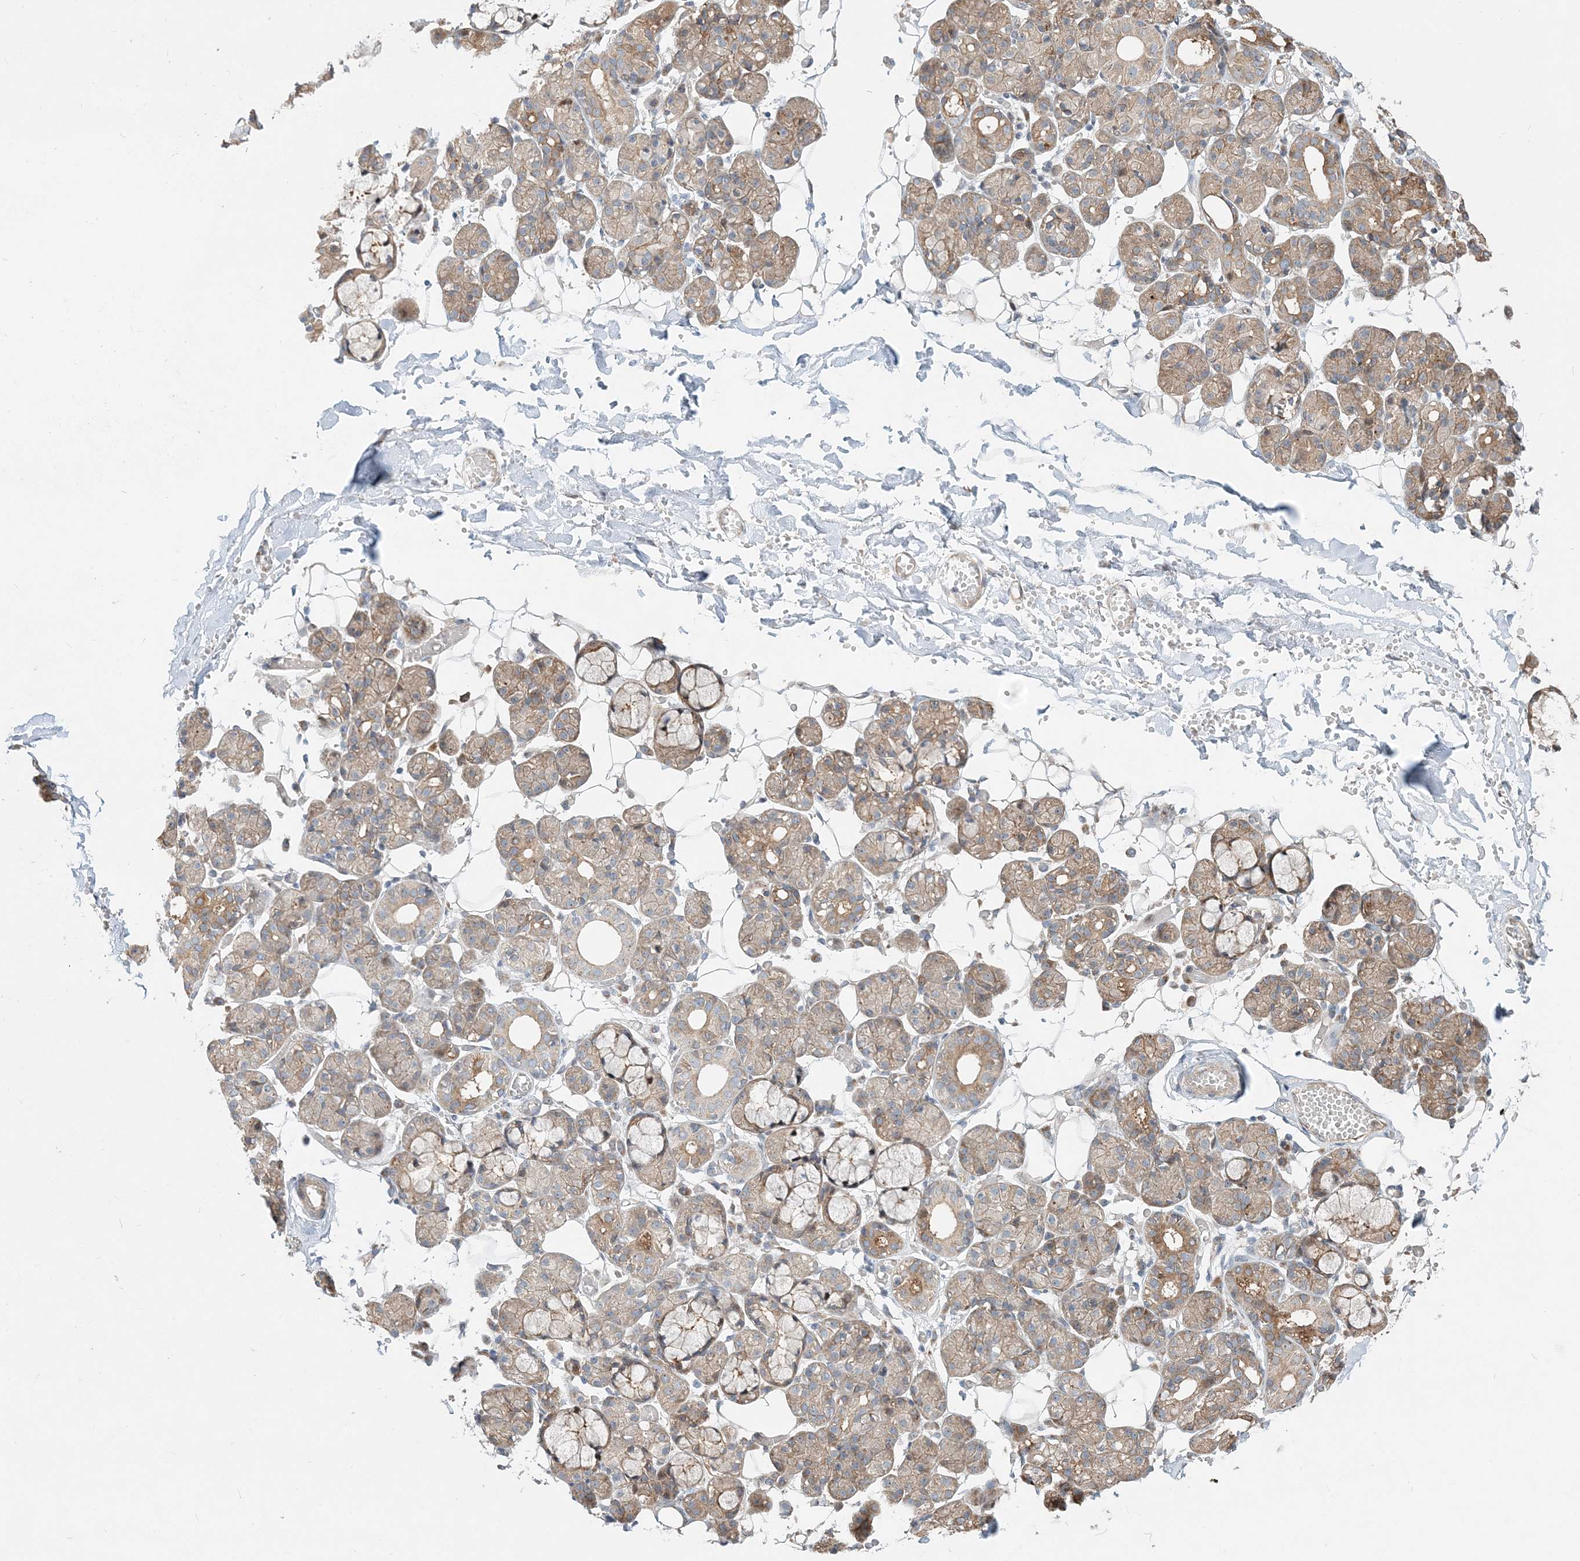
{"staining": {"intensity": "moderate", "quantity": "25%-75%", "location": "cytoplasmic/membranous"}, "tissue": "salivary gland", "cell_type": "Glandular cells", "image_type": "normal", "snomed": [{"axis": "morphology", "description": "Normal tissue, NOS"}, {"axis": "topography", "description": "Salivary gland"}], "caption": "Unremarkable salivary gland was stained to show a protein in brown. There is medium levels of moderate cytoplasmic/membranous positivity in approximately 25%-75% of glandular cells. Using DAB (3,3'-diaminobenzidine) (brown) and hematoxylin (blue) stains, captured at high magnification using brightfield microscopy.", "gene": "CXXC5", "patient": {"sex": "male", "age": 63}}